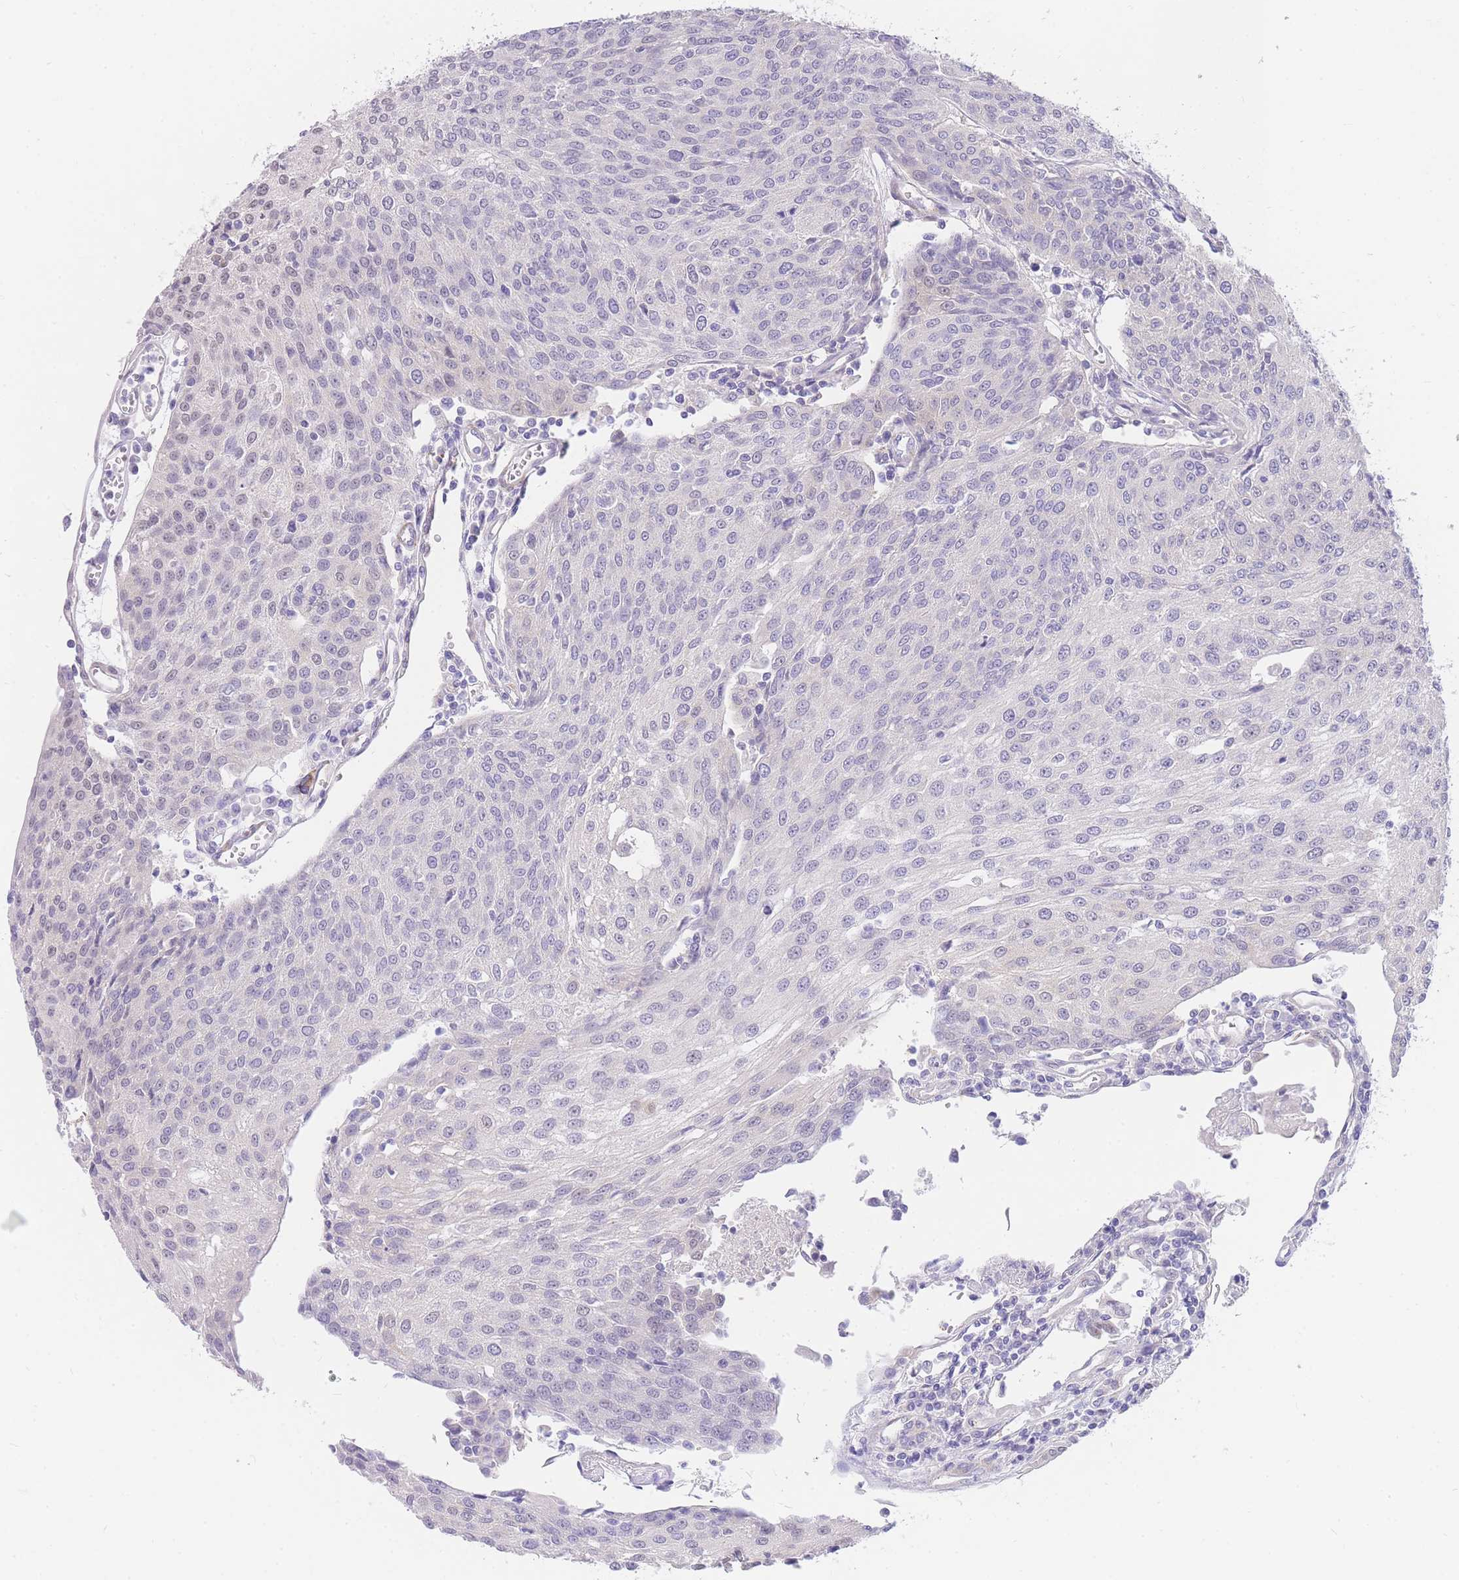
{"staining": {"intensity": "negative", "quantity": "none", "location": "none"}, "tissue": "urothelial cancer", "cell_type": "Tumor cells", "image_type": "cancer", "snomed": [{"axis": "morphology", "description": "Urothelial carcinoma, High grade"}, {"axis": "topography", "description": "Urinary bladder"}], "caption": "Immunohistochemistry of human urothelial cancer exhibits no expression in tumor cells.", "gene": "S100PBP", "patient": {"sex": "female", "age": 85}}